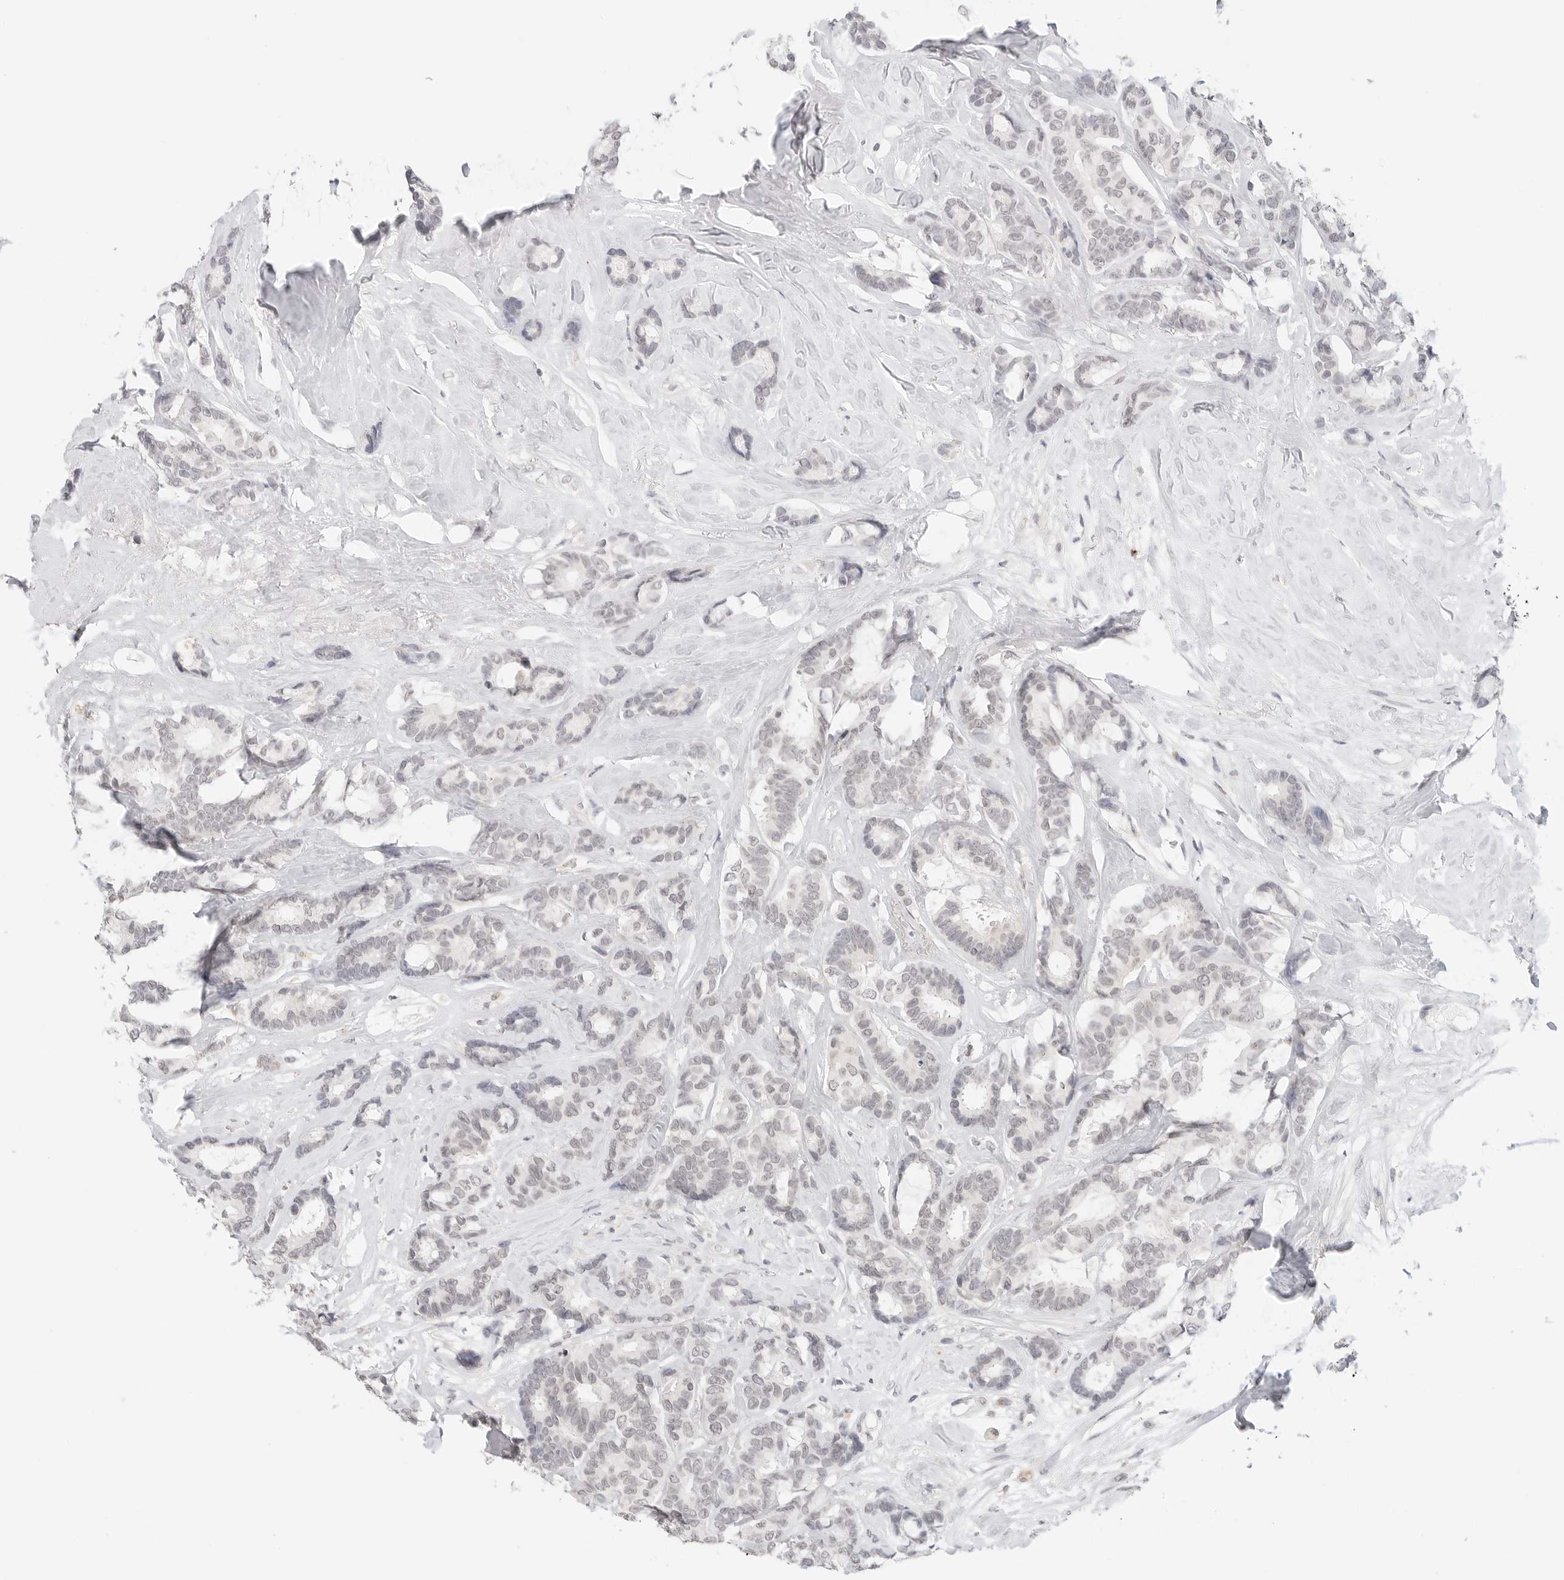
{"staining": {"intensity": "negative", "quantity": "none", "location": "none"}, "tissue": "breast cancer", "cell_type": "Tumor cells", "image_type": "cancer", "snomed": [{"axis": "morphology", "description": "Duct carcinoma"}, {"axis": "topography", "description": "Breast"}], "caption": "High power microscopy image of an IHC histopathology image of breast cancer, revealing no significant positivity in tumor cells. The staining was performed using DAB to visualize the protein expression in brown, while the nuclei were stained in blue with hematoxylin (Magnification: 20x).", "gene": "GPR34", "patient": {"sex": "female", "age": 87}}